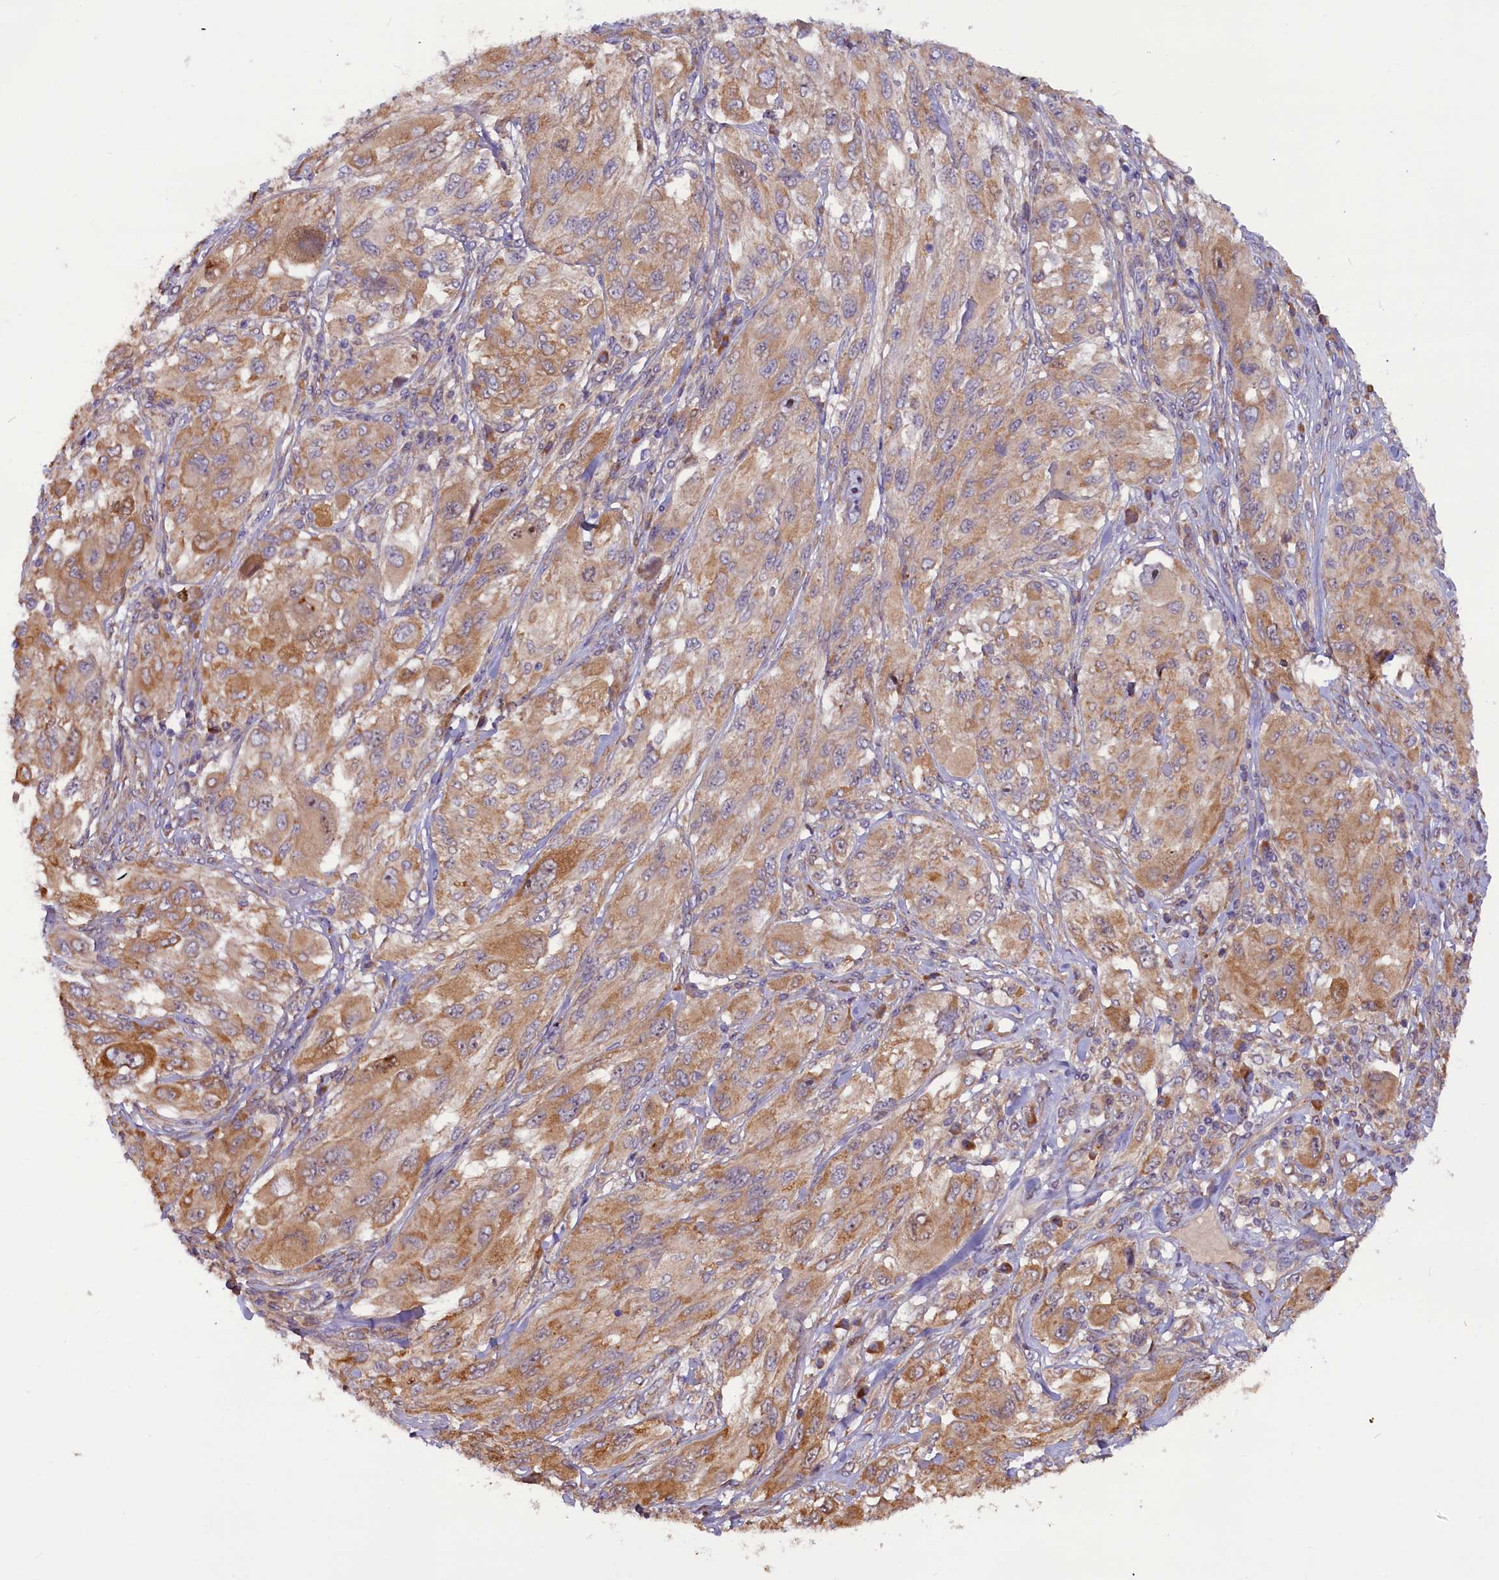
{"staining": {"intensity": "moderate", "quantity": ">75%", "location": "cytoplasmic/membranous"}, "tissue": "melanoma", "cell_type": "Tumor cells", "image_type": "cancer", "snomed": [{"axis": "morphology", "description": "Malignant melanoma, NOS"}, {"axis": "topography", "description": "Skin"}], "caption": "This is a photomicrograph of immunohistochemistry staining of malignant melanoma, which shows moderate staining in the cytoplasmic/membranous of tumor cells.", "gene": "CCDC9B", "patient": {"sex": "female", "age": 91}}